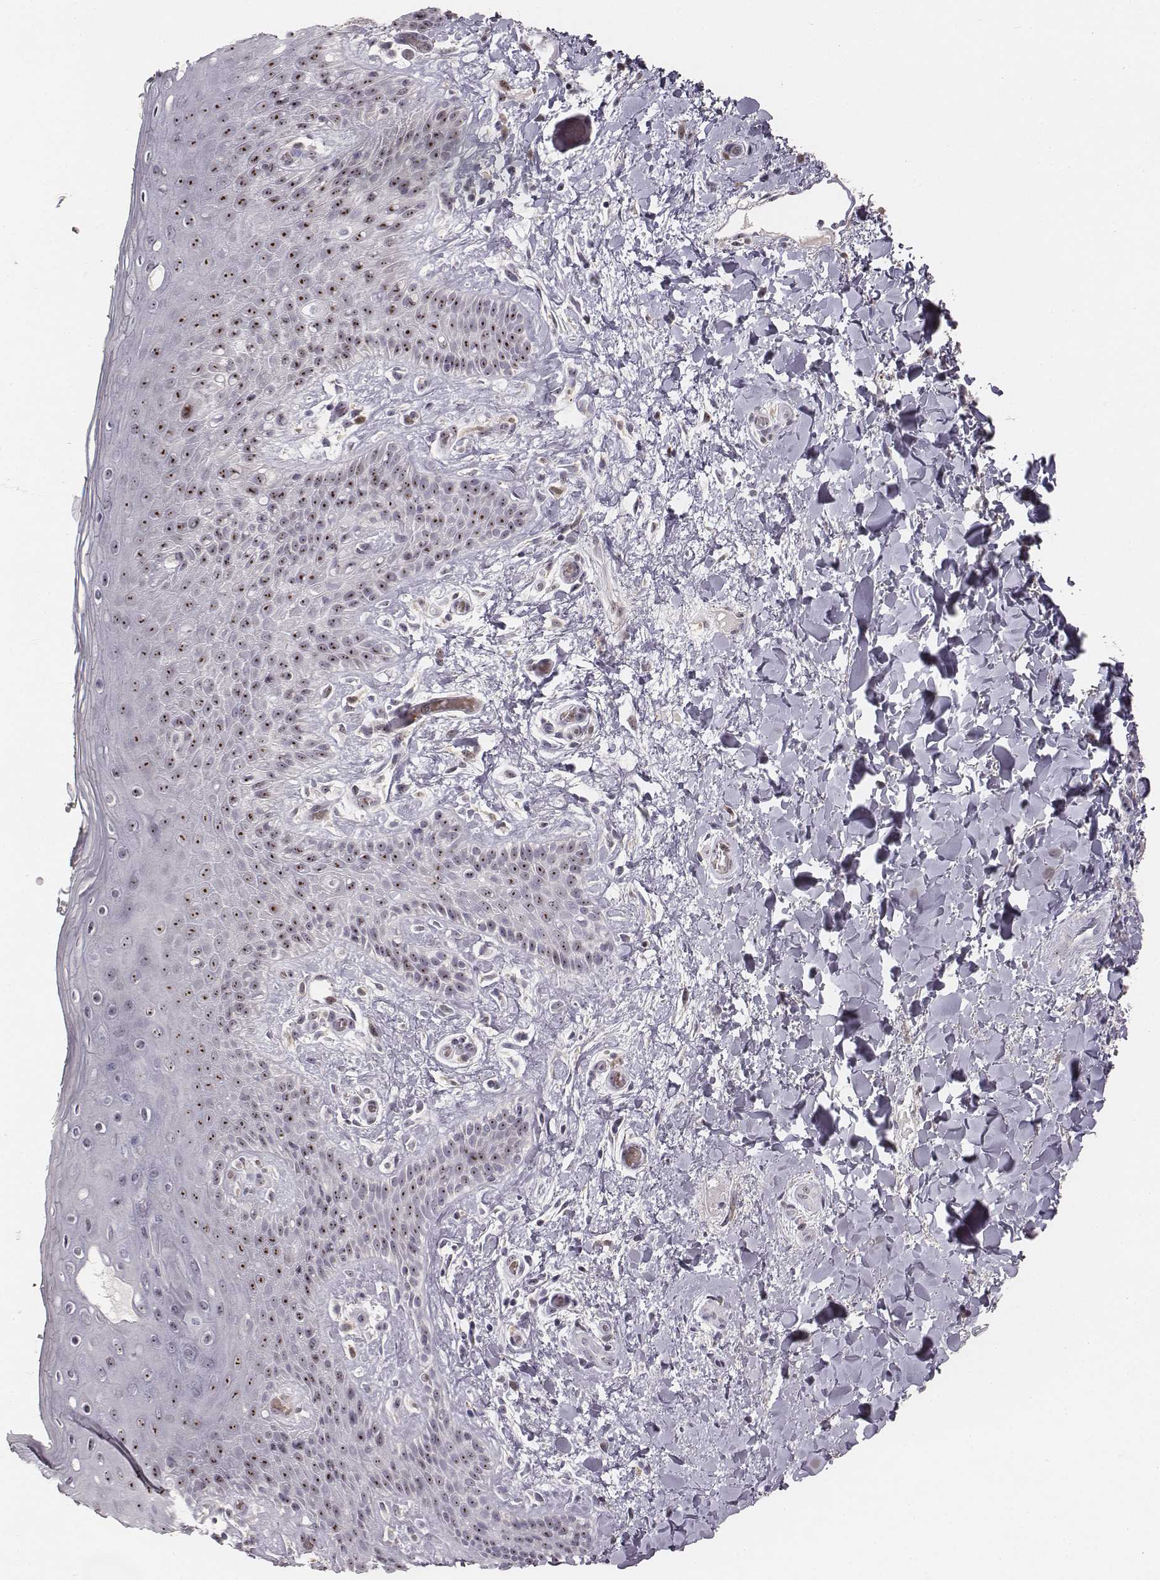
{"staining": {"intensity": "strong", "quantity": ">75%", "location": "nuclear"}, "tissue": "skin", "cell_type": "Epidermal cells", "image_type": "normal", "snomed": [{"axis": "morphology", "description": "Normal tissue, NOS"}, {"axis": "topography", "description": "Anal"}], "caption": "Skin stained with DAB (3,3'-diaminobenzidine) IHC reveals high levels of strong nuclear expression in approximately >75% of epidermal cells.", "gene": "NIFK", "patient": {"sex": "male", "age": 36}}